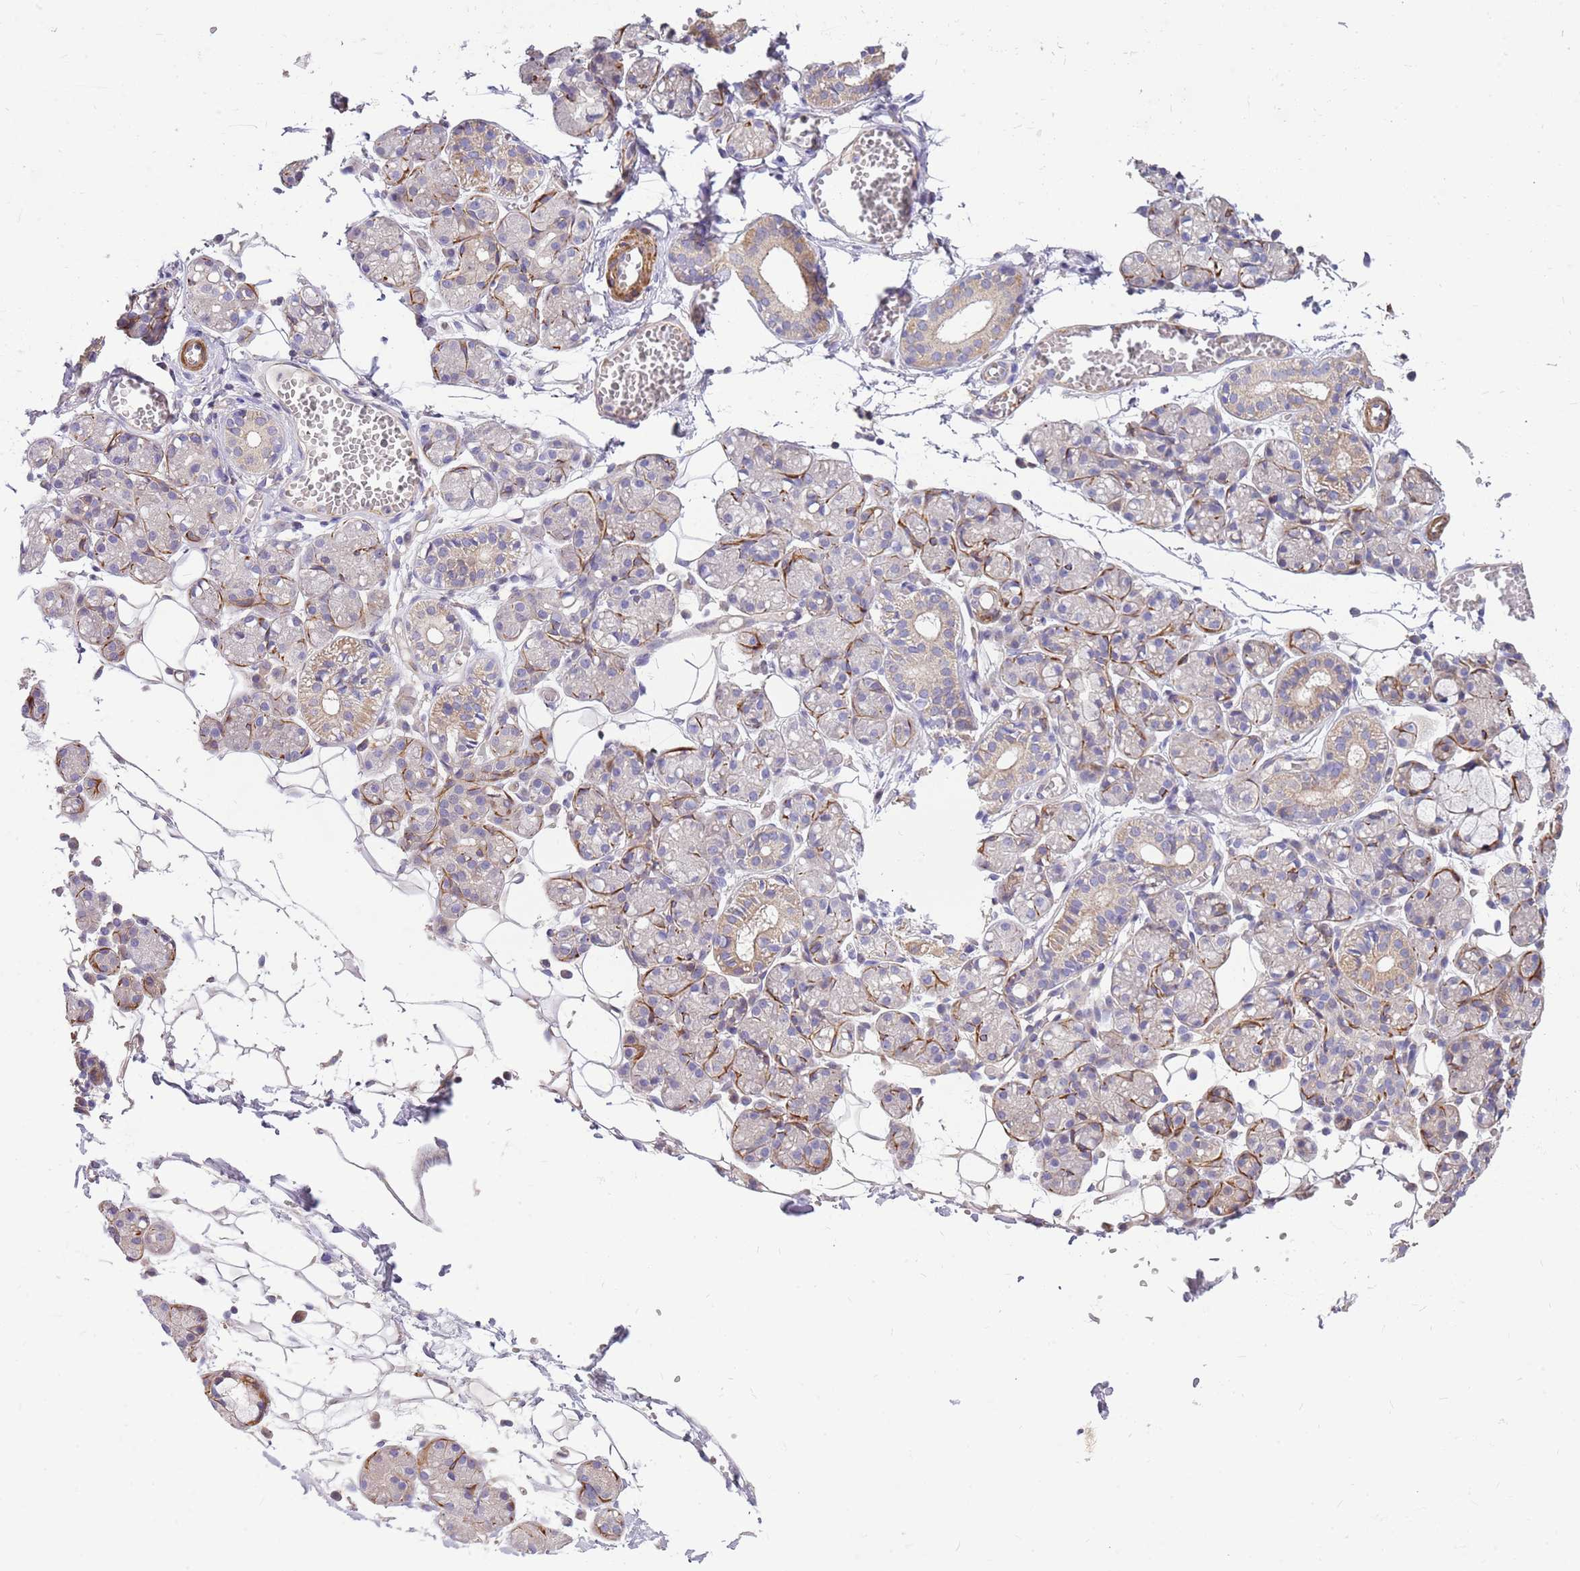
{"staining": {"intensity": "weak", "quantity": "<25%", "location": "cytoplasmic/membranous"}, "tissue": "salivary gland", "cell_type": "Glandular cells", "image_type": "normal", "snomed": [{"axis": "morphology", "description": "Normal tissue, NOS"}, {"axis": "topography", "description": "Salivary gland"}], "caption": "IHC photomicrograph of normal salivary gland: human salivary gland stained with DAB exhibits no significant protein staining in glandular cells.", "gene": "MVD", "patient": {"sex": "male", "age": 63}}